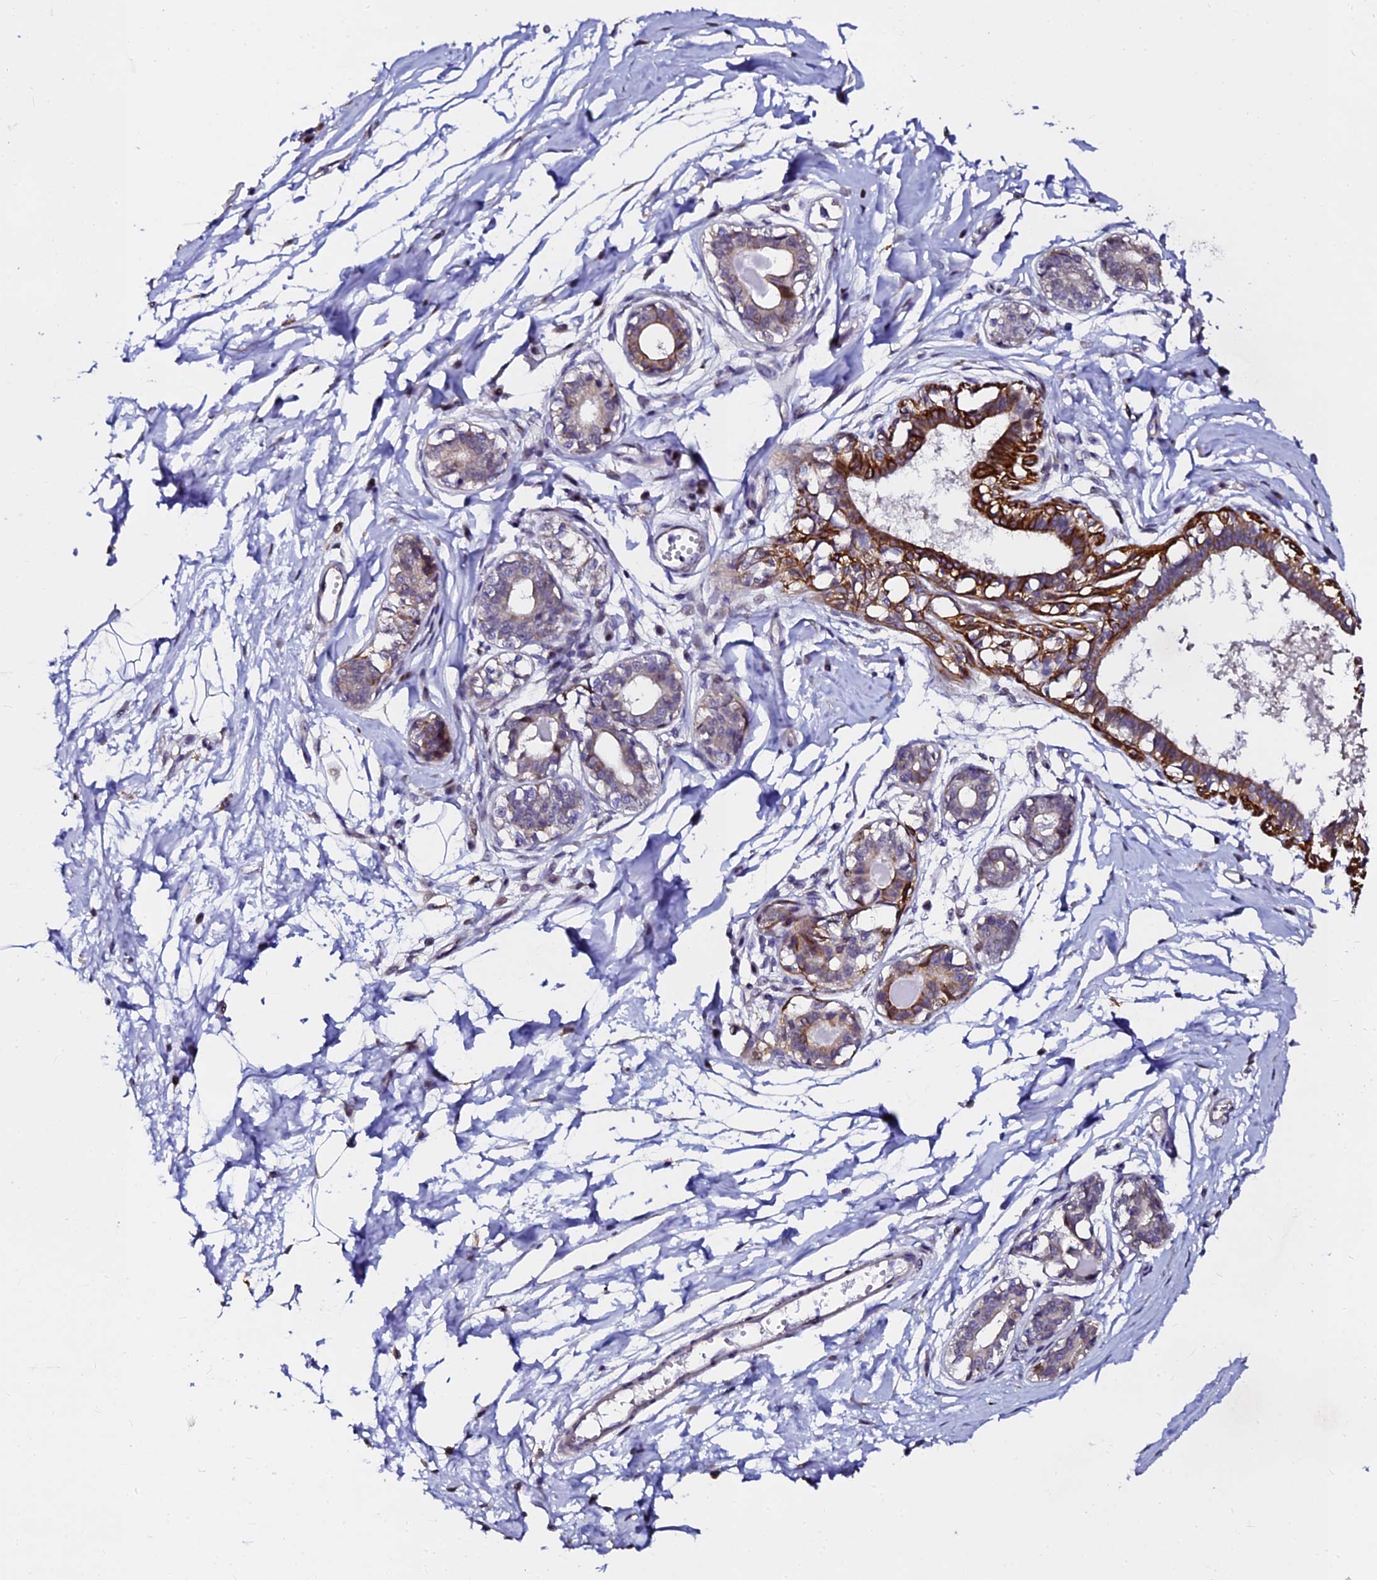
{"staining": {"intensity": "negative", "quantity": "none", "location": "none"}, "tissue": "breast", "cell_type": "Adipocytes", "image_type": "normal", "snomed": [{"axis": "morphology", "description": "Normal tissue, NOS"}, {"axis": "topography", "description": "Breast"}], "caption": "Human breast stained for a protein using immunohistochemistry (IHC) displays no positivity in adipocytes.", "gene": "GPN3", "patient": {"sex": "female", "age": 45}}